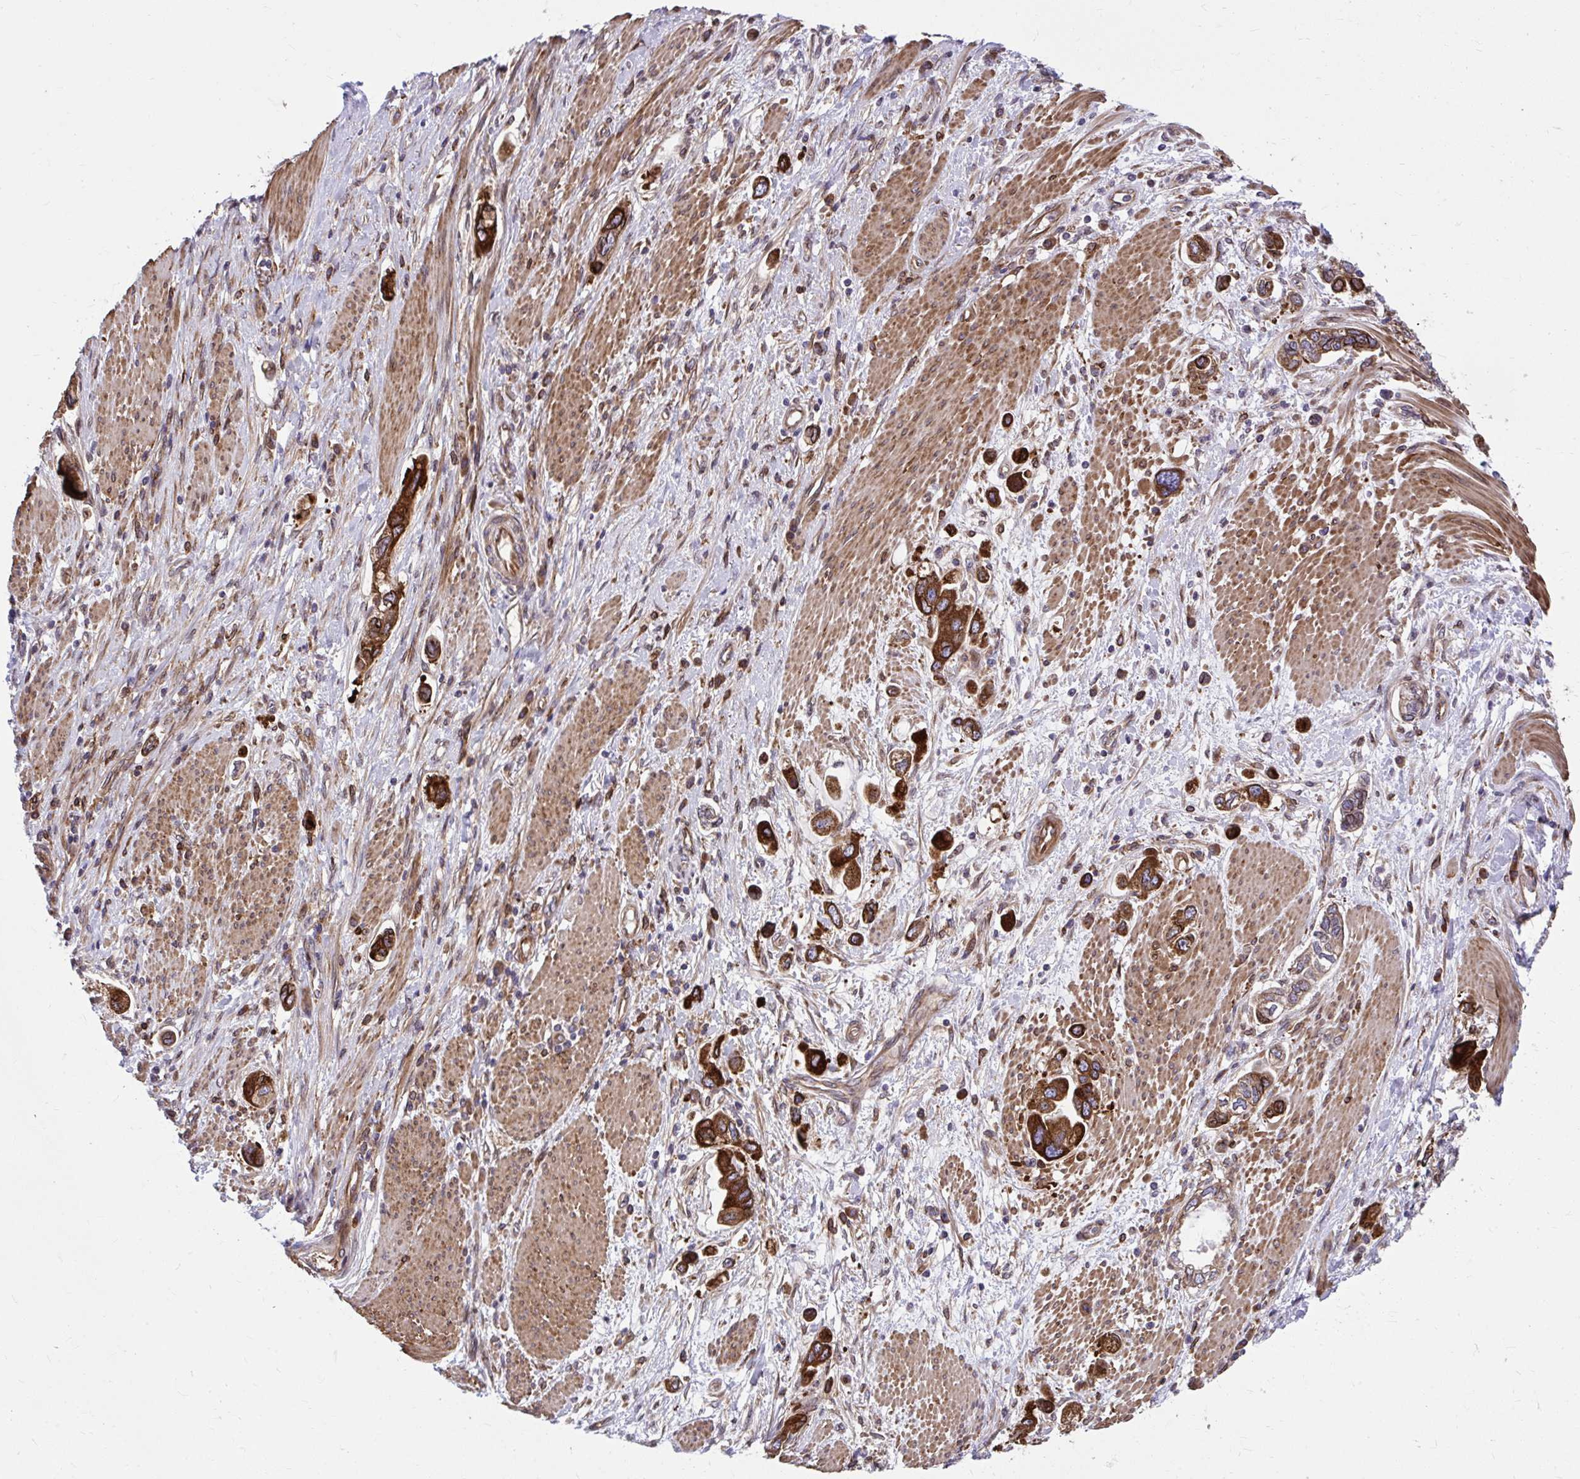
{"staining": {"intensity": "strong", "quantity": ">75%", "location": "cytoplasmic/membranous"}, "tissue": "stomach cancer", "cell_type": "Tumor cells", "image_type": "cancer", "snomed": [{"axis": "morphology", "description": "Adenocarcinoma, NOS"}, {"axis": "topography", "description": "Stomach, lower"}], "caption": "This image shows stomach cancer stained with IHC to label a protein in brown. The cytoplasmic/membranous of tumor cells show strong positivity for the protein. Nuclei are counter-stained blue.", "gene": "STIM2", "patient": {"sex": "female", "age": 93}}